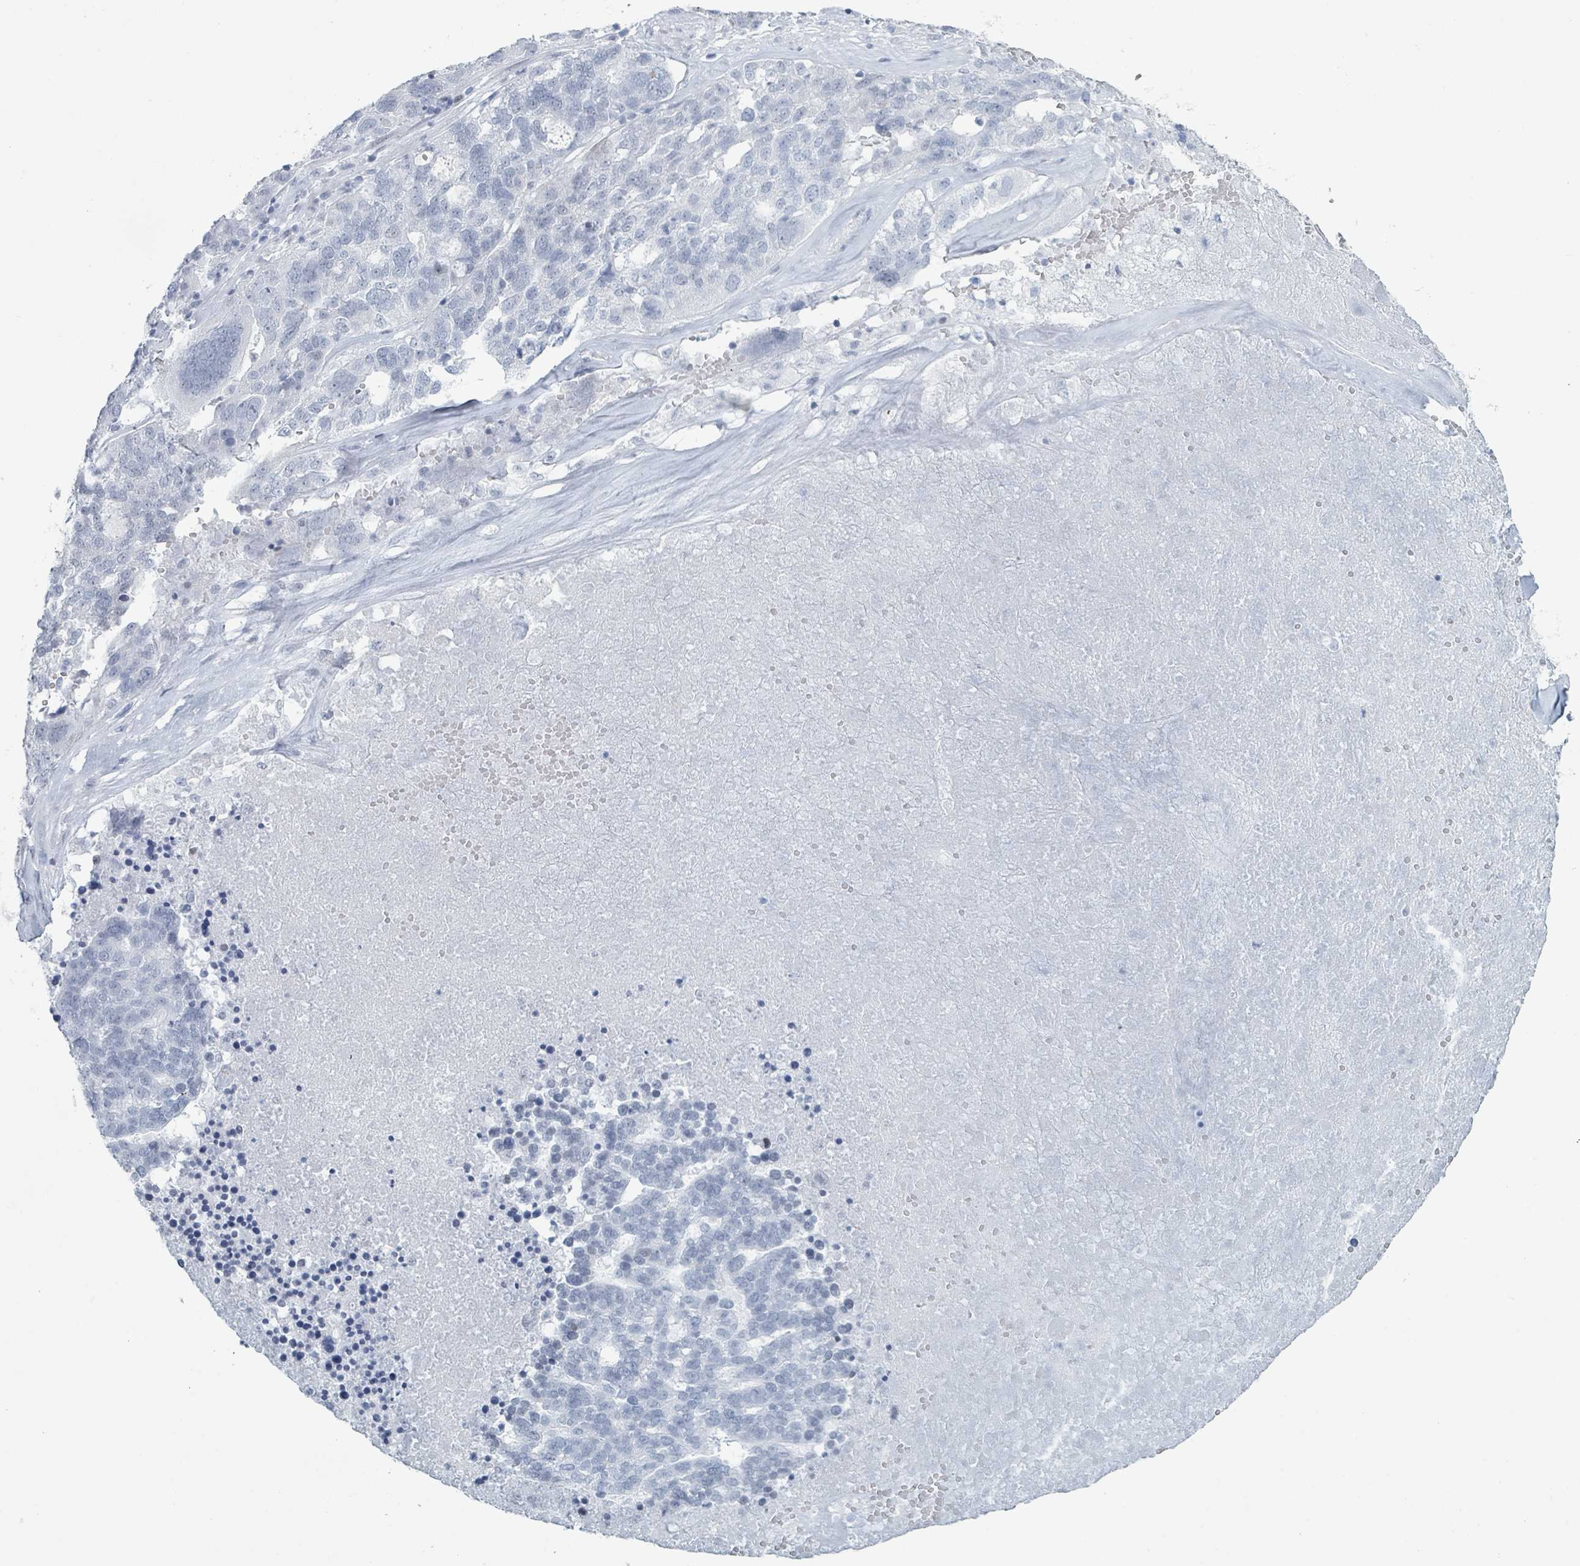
{"staining": {"intensity": "negative", "quantity": "none", "location": "none"}, "tissue": "ovarian cancer", "cell_type": "Tumor cells", "image_type": "cancer", "snomed": [{"axis": "morphology", "description": "Cystadenocarcinoma, serous, NOS"}, {"axis": "topography", "description": "Ovary"}], "caption": "The image demonstrates no significant staining in tumor cells of serous cystadenocarcinoma (ovarian).", "gene": "GPR15LG", "patient": {"sex": "female", "age": 59}}